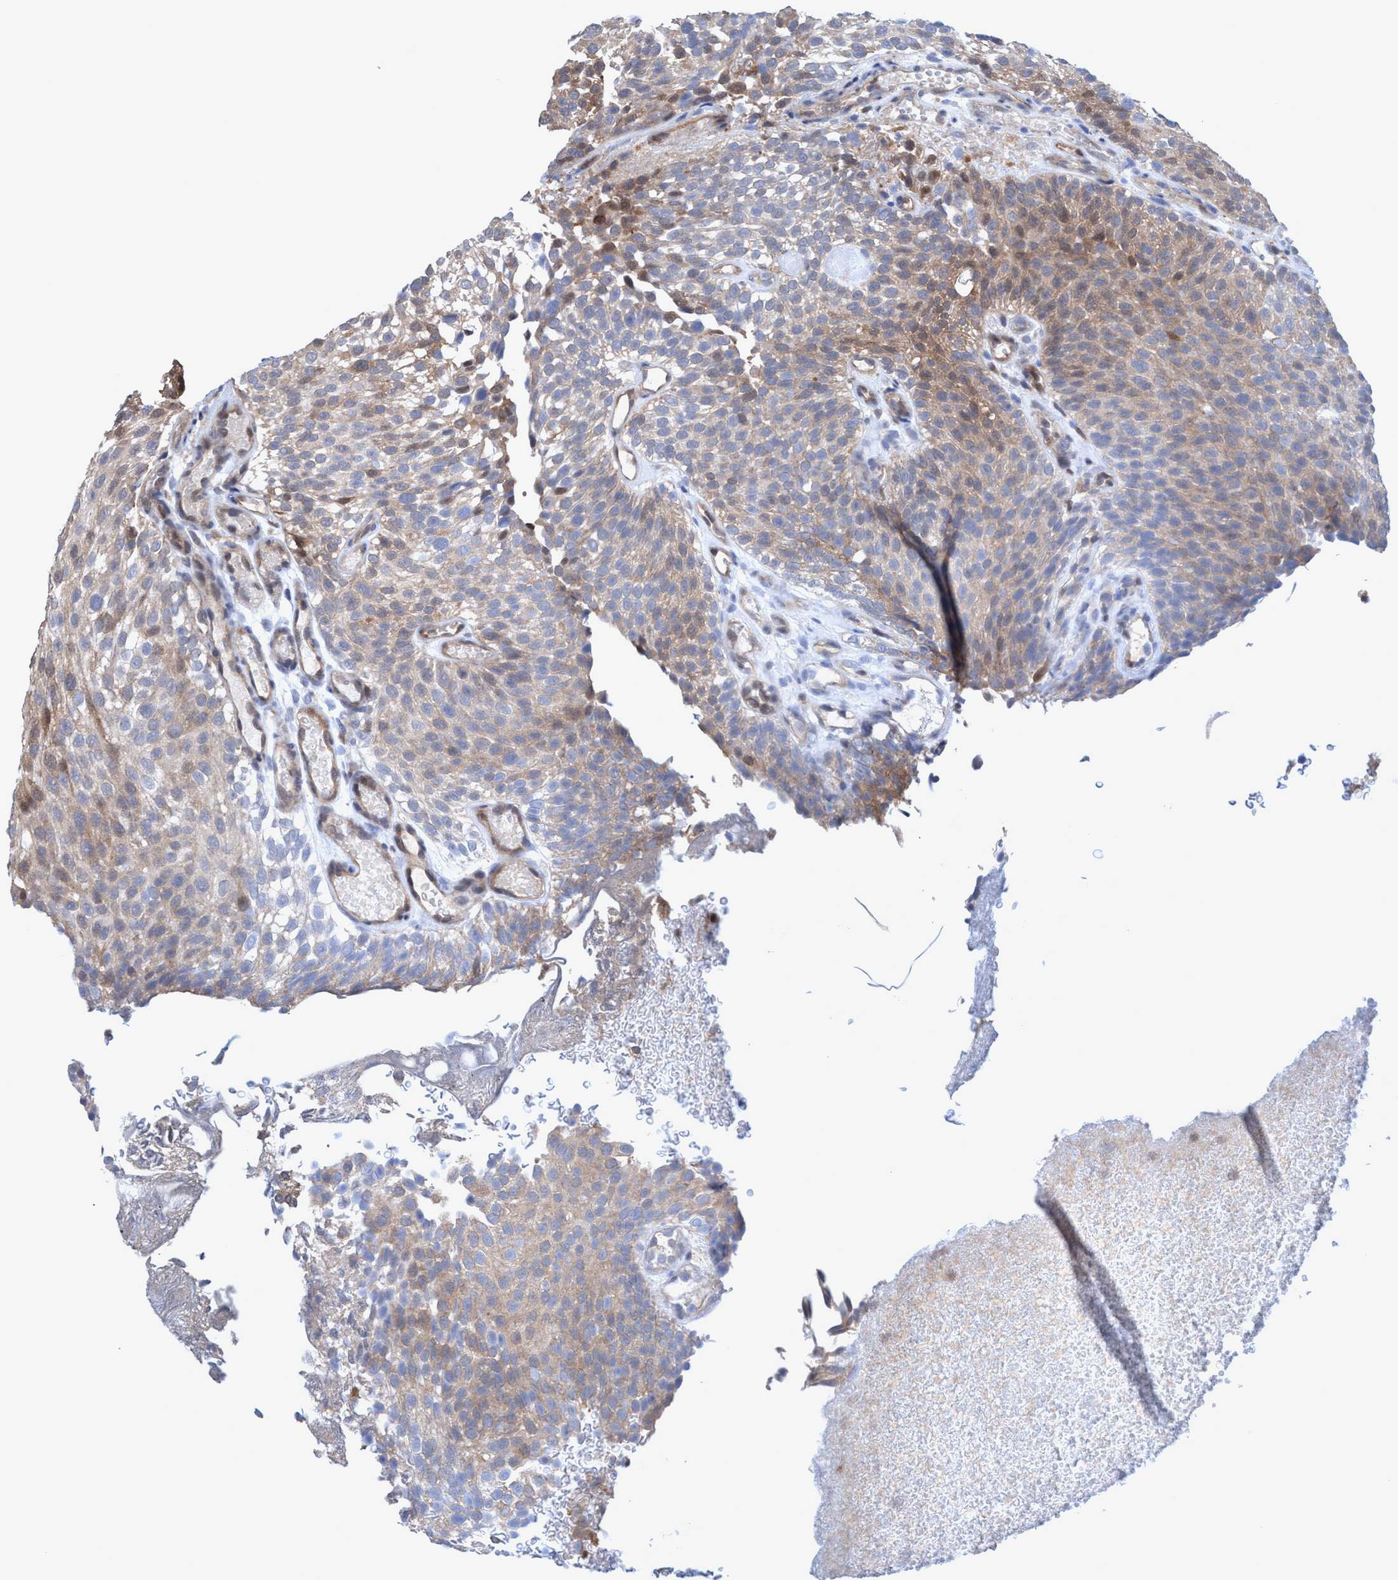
{"staining": {"intensity": "weak", "quantity": ">75%", "location": "cytoplasmic/membranous"}, "tissue": "urothelial cancer", "cell_type": "Tumor cells", "image_type": "cancer", "snomed": [{"axis": "morphology", "description": "Urothelial carcinoma, Low grade"}, {"axis": "topography", "description": "Urinary bladder"}], "caption": "Tumor cells reveal weak cytoplasmic/membranous expression in about >75% of cells in urothelial cancer.", "gene": "GLOD4", "patient": {"sex": "male", "age": 78}}